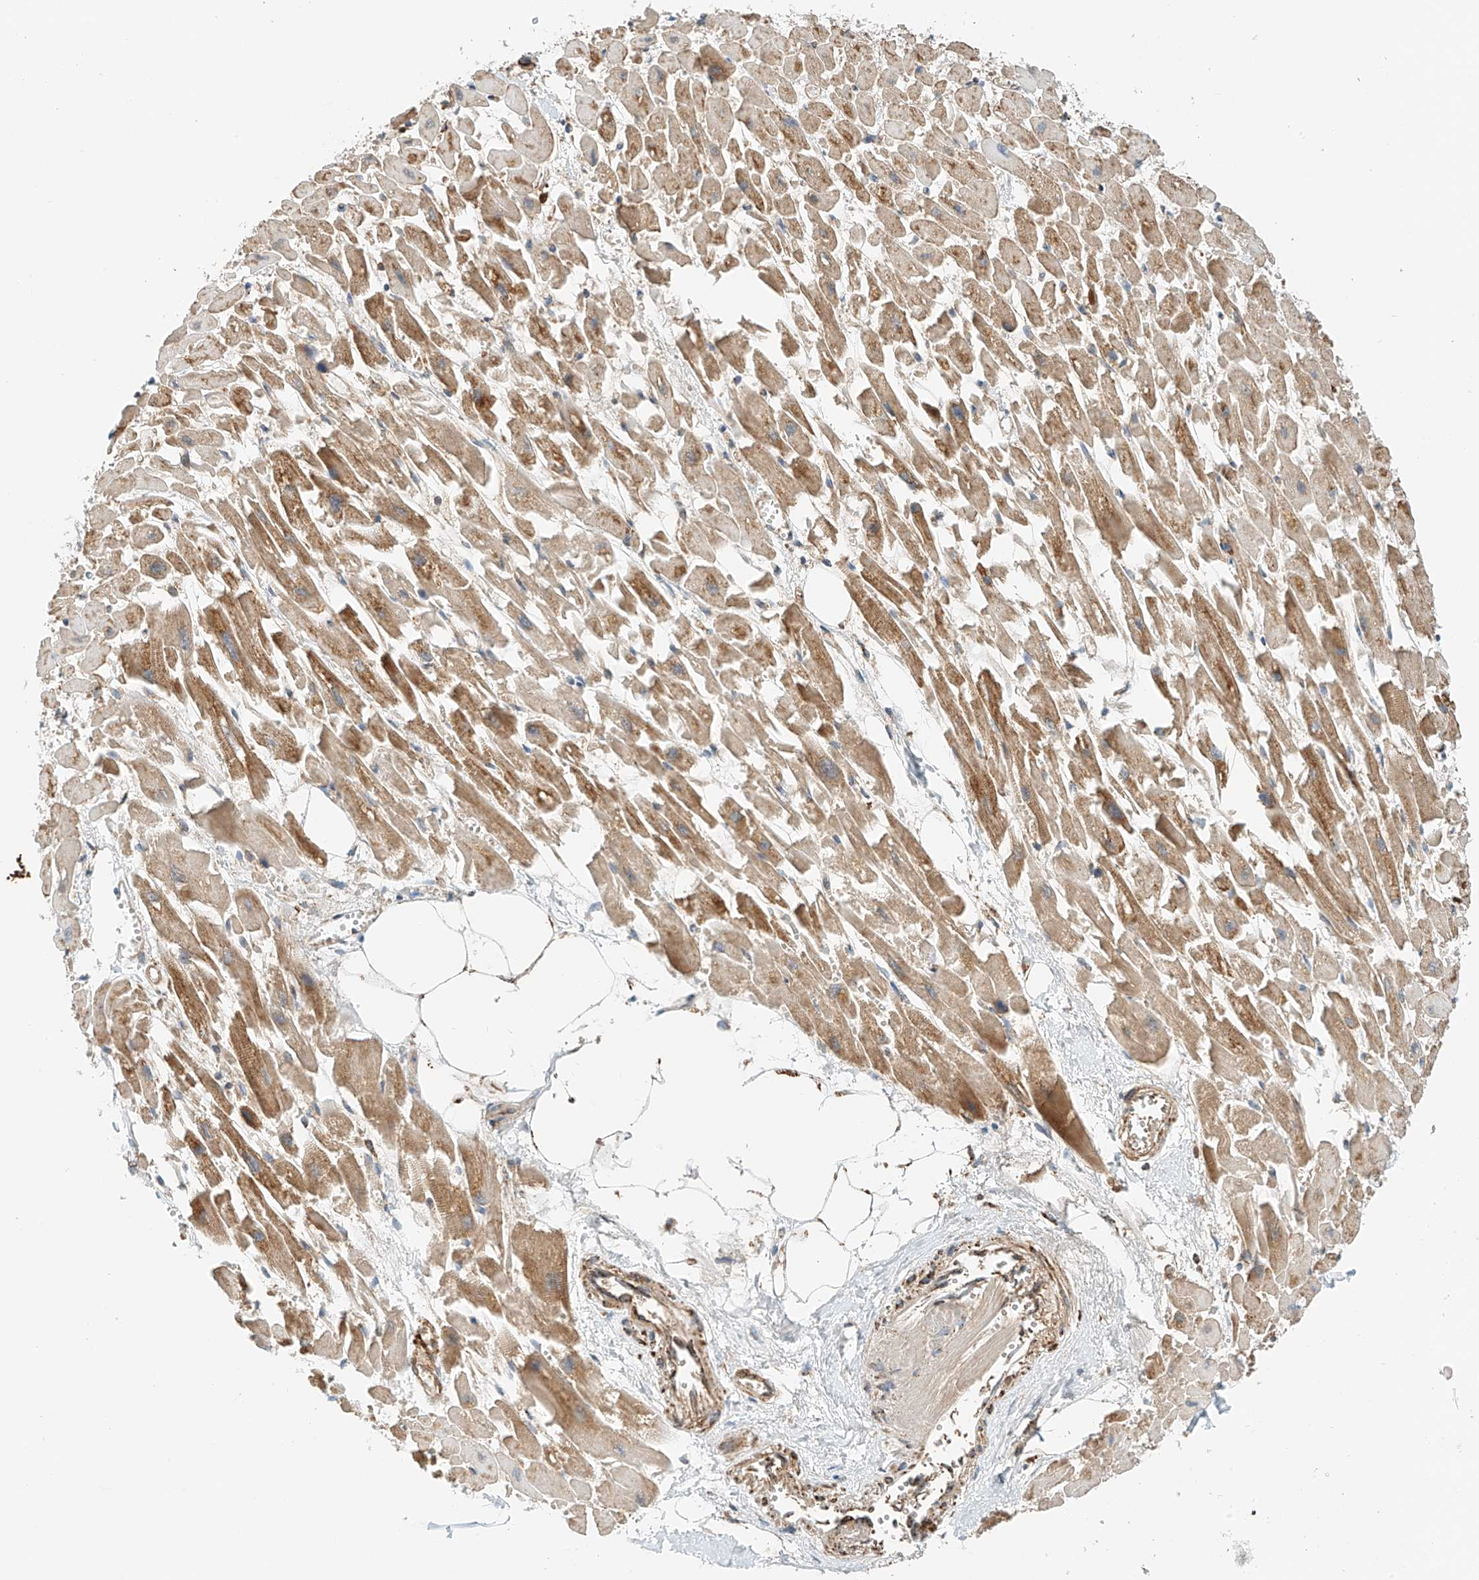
{"staining": {"intensity": "moderate", "quantity": ">75%", "location": "cytoplasmic/membranous"}, "tissue": "heart muscle", "cell_type": "Cardiomyocytes", "image_type": "normal", "snomed": [{"axis": "morphology", "description": "Normal tissue, NOS"}, {"axis": "topography", "description": "Heart"}], "caption": "A high-resolution image shows immunohistochemistry (IHC) staining of benign heart muscle, which demonstrates moderate cytoplasmic/membranous positivity in approximately >75% of cardiomyocytes. The staining was performed using DAB, with brown indicating positive protein expression. Nuclei are stained blue with hematoxylin.", "gene": "PPA2", "patient": {"sex": "female", "age": 64}}